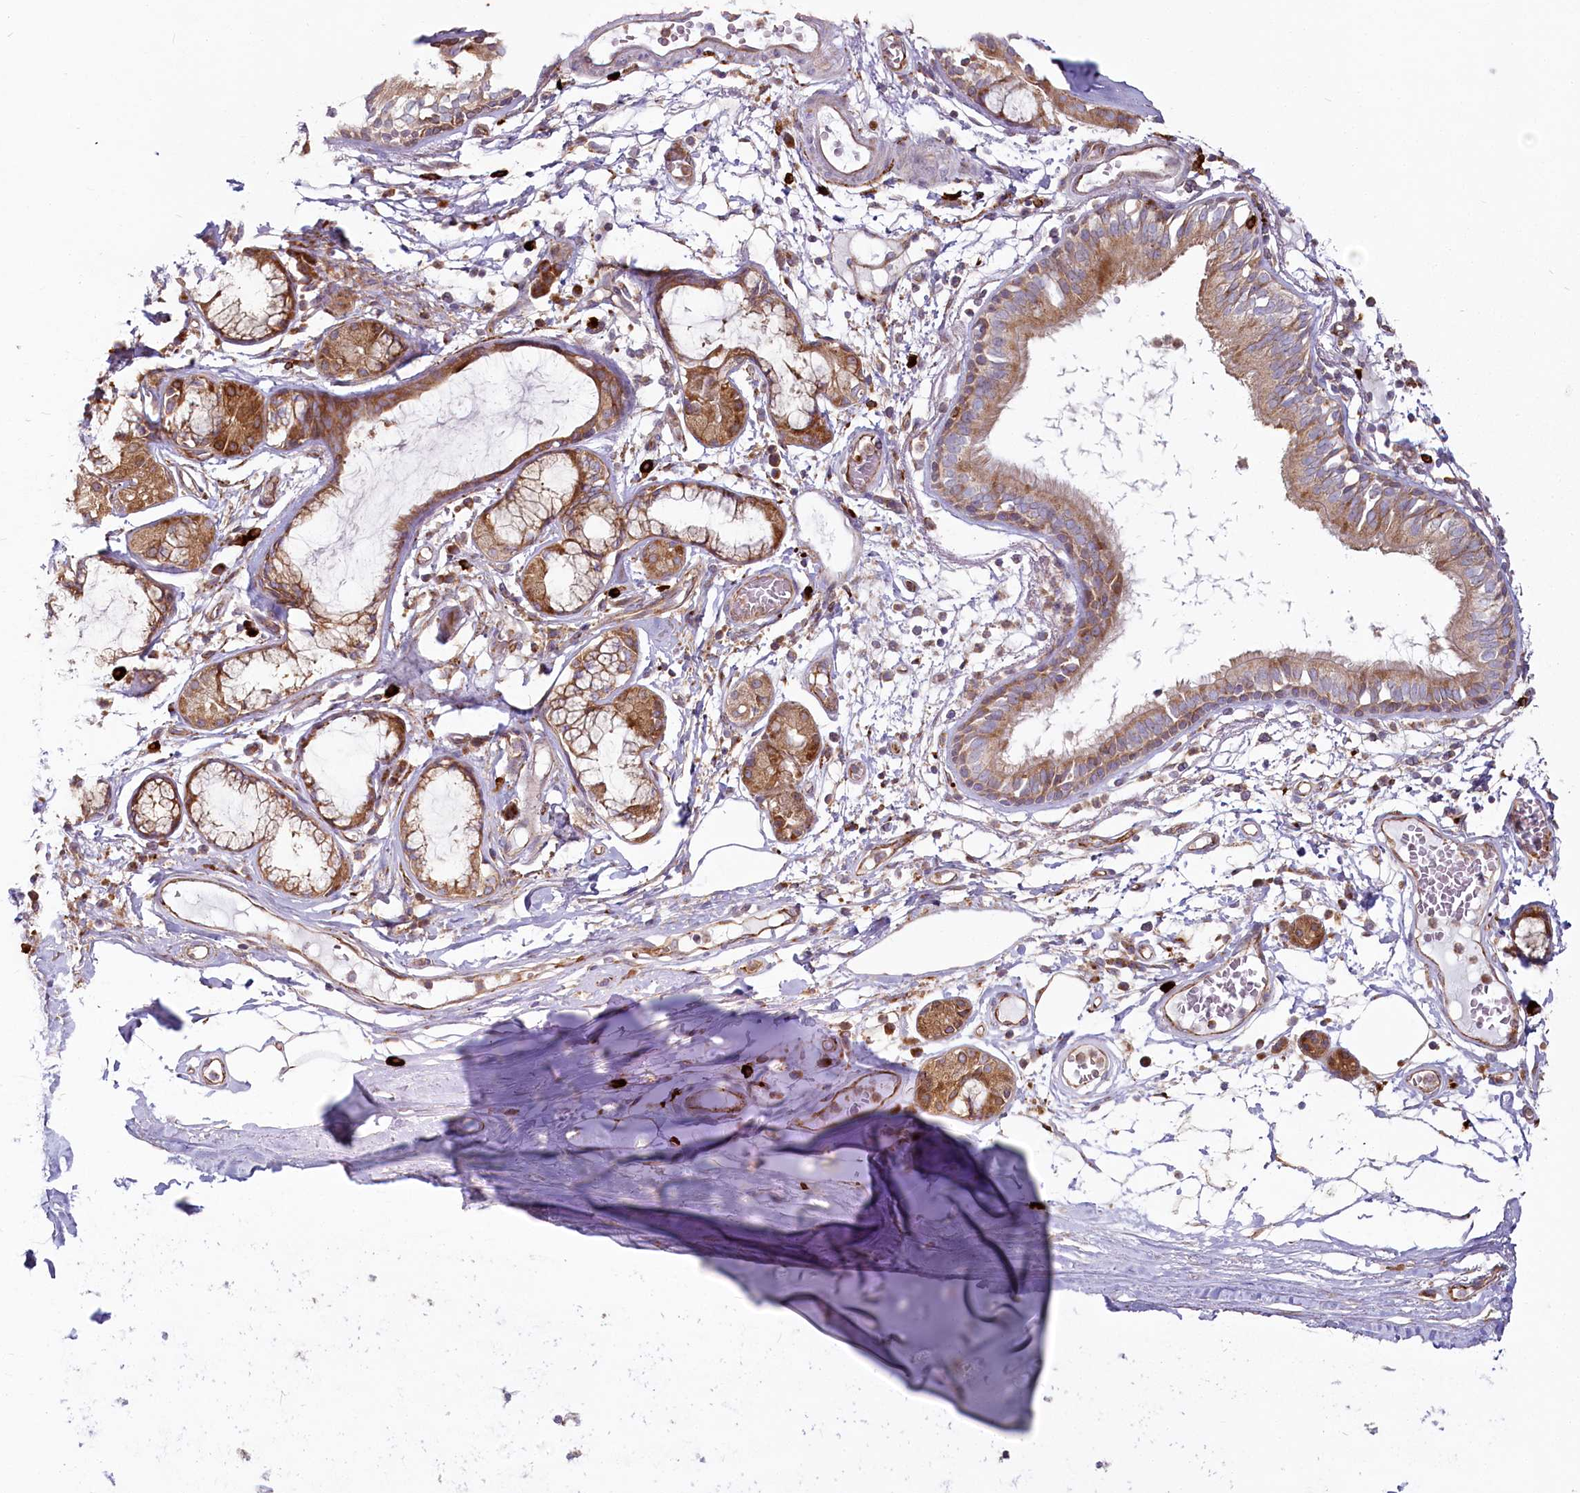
{"staining": {"intensity": "negative", "quantity": "none", "location": "none"}, "tissue": "adipose tissue", "cell_type": "Adipocytes", "image_type": "normal", "snomed": [{"axis": "morphology", "description": "Normal tissue, NOS"}, {"axis": "topography", "description": "Cartilage tissue"}], "caption": "Immunohistochemical staining of benign human adipose tissue displays no significant staining in adipocytes. The staining is performed using DAB brown chromogen with nuclei counter-stained in using hematoxylin.", "gene": "HARS2", "patient": {"sex": "female", "age": 63}}